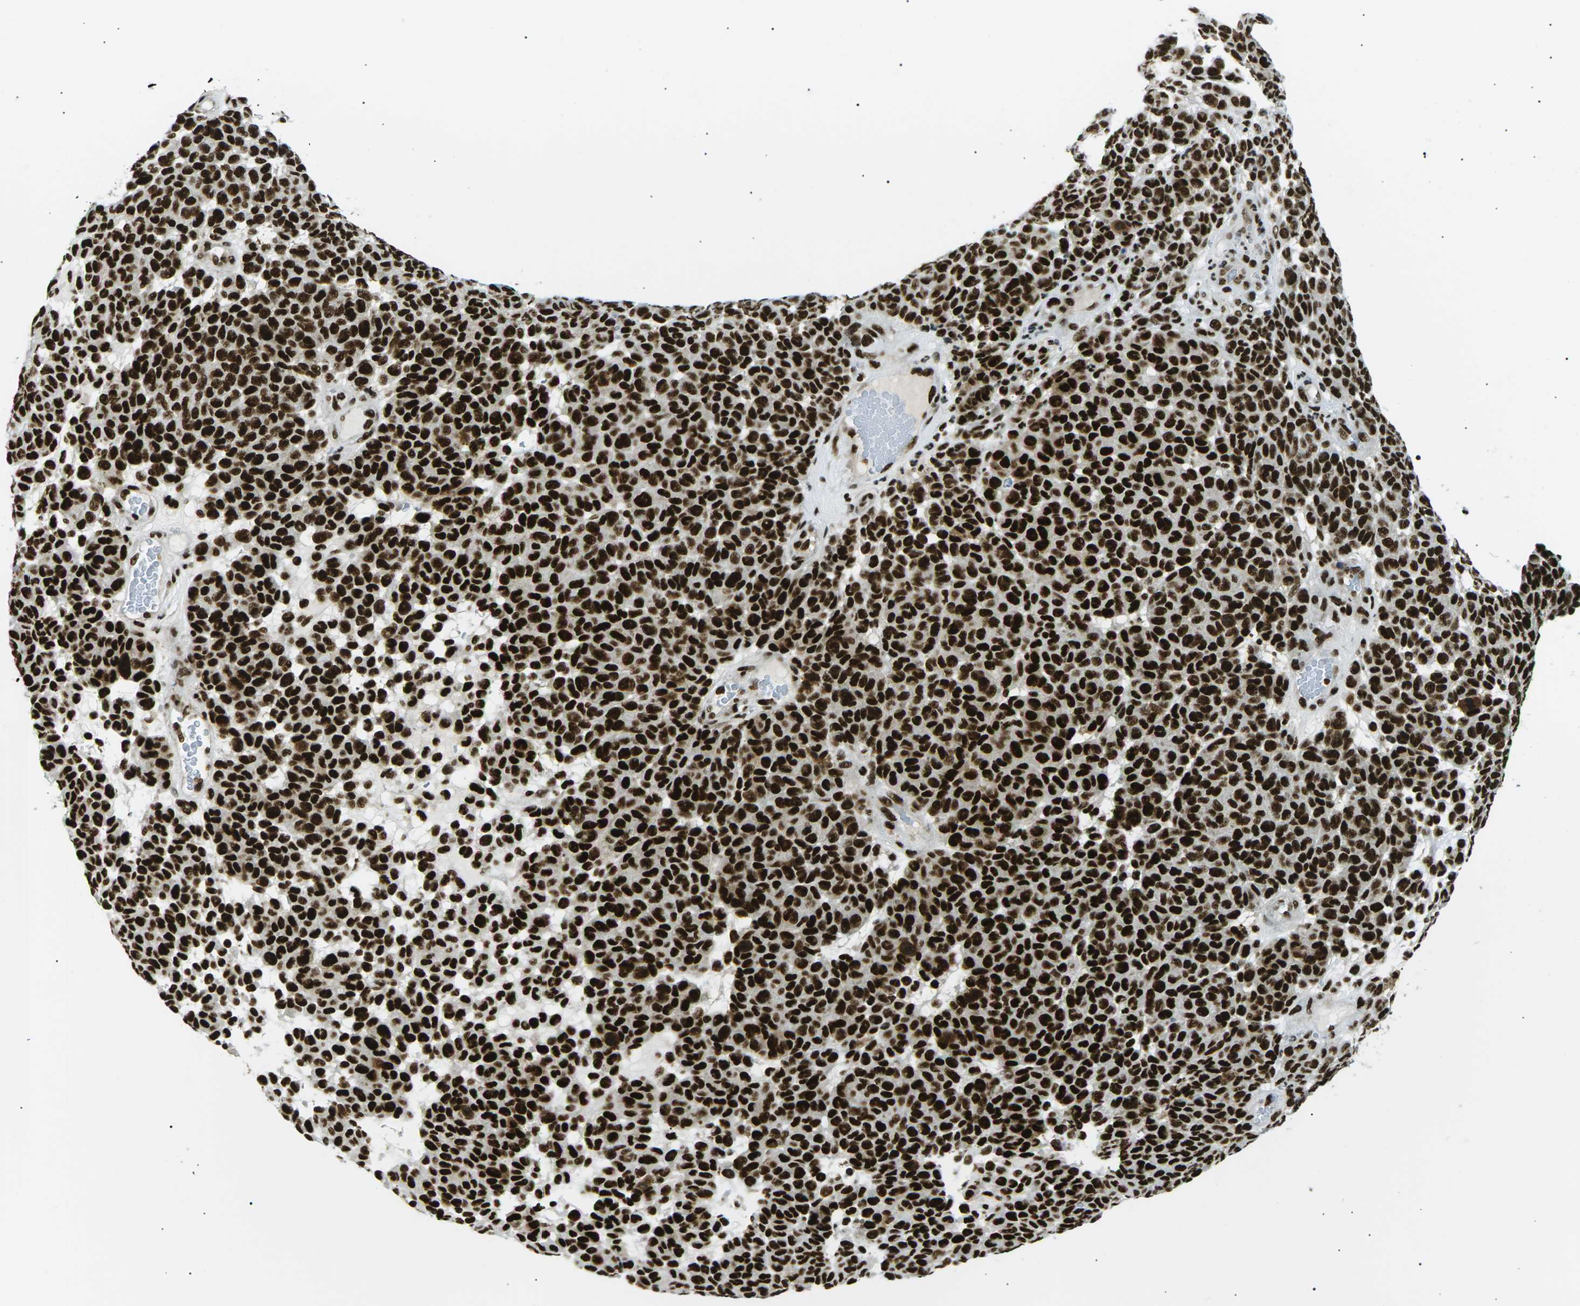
{"staining": {"intensity": "strong", "quantity": ">75%", "location": "nuclear"}, "tissue": "melanoma", "cell_type": "Tumor cells", "image_type": "cancer", "snomed": [{"axis": "morphology", "description": "Malignant melanoma, NOS"}, {"axis": "topography", "description": "Skin"}], "caption": "Immunohistochemical staining of malignant melanoma reveals high levels of strong nuclear staining in approximately >75% of tumor cells.", "gene": "RPA2", "patient": {"sex": "male", "age": 59}}